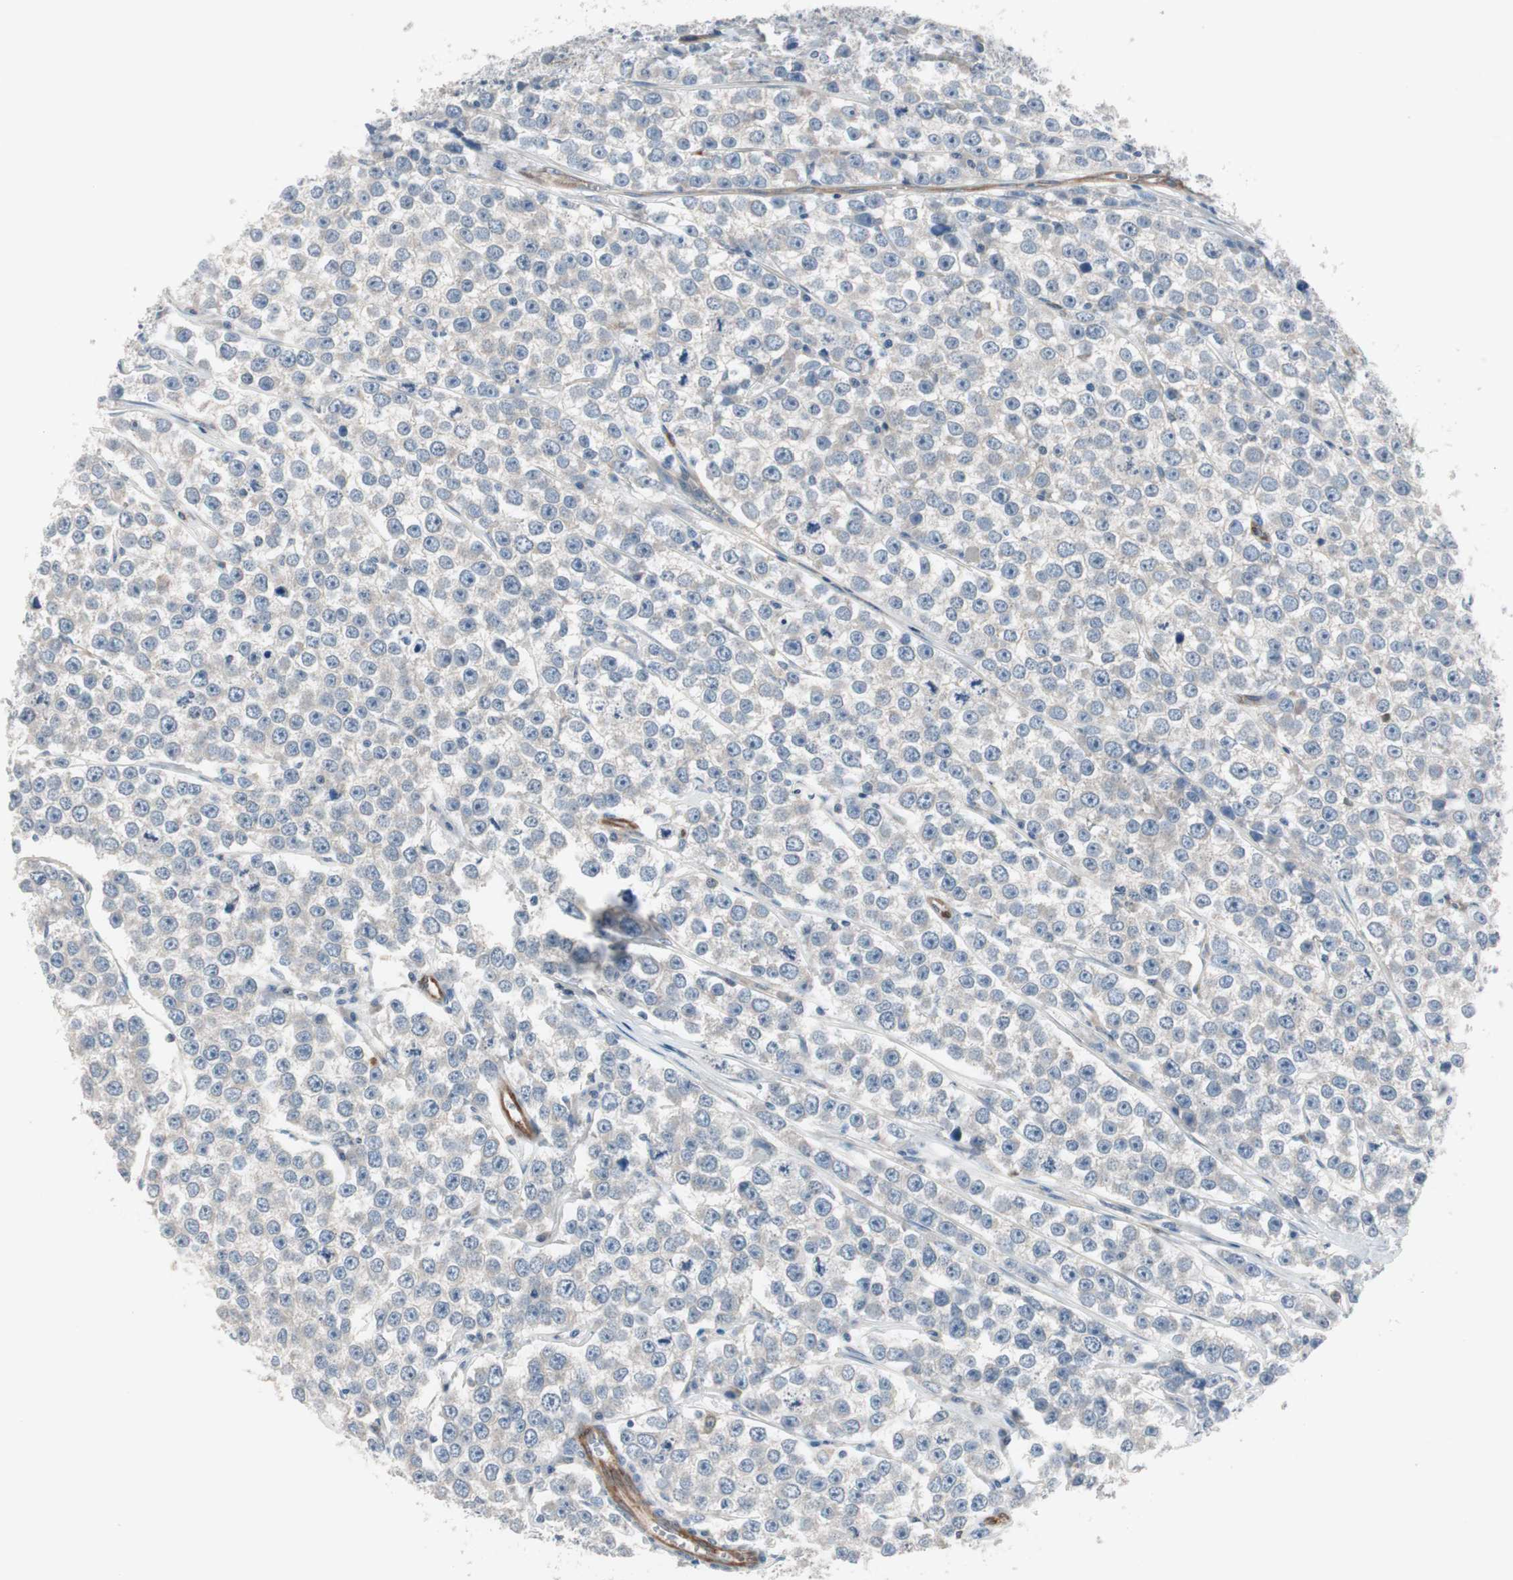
{"staining": {"intensity": "negative", "quantity": "none", "location": "none"}, "tissue": "testis cancer", "cell_type": "Tumor cells", "image_type": "cancer", "snomed": [{"axis": "morphology", "description": "Seminoma, NOS"}, {"axis": "morphology", "description": "Carcinoma, Embryonal, NOS"}, {"axis": "topography", "description": "Testis"}], "caption": "An image of human testis embryonal carcinoma is negative for staining in tumor cells.", "gene": "SWAP70", "patient": {"sex": "male", "age": 52}}